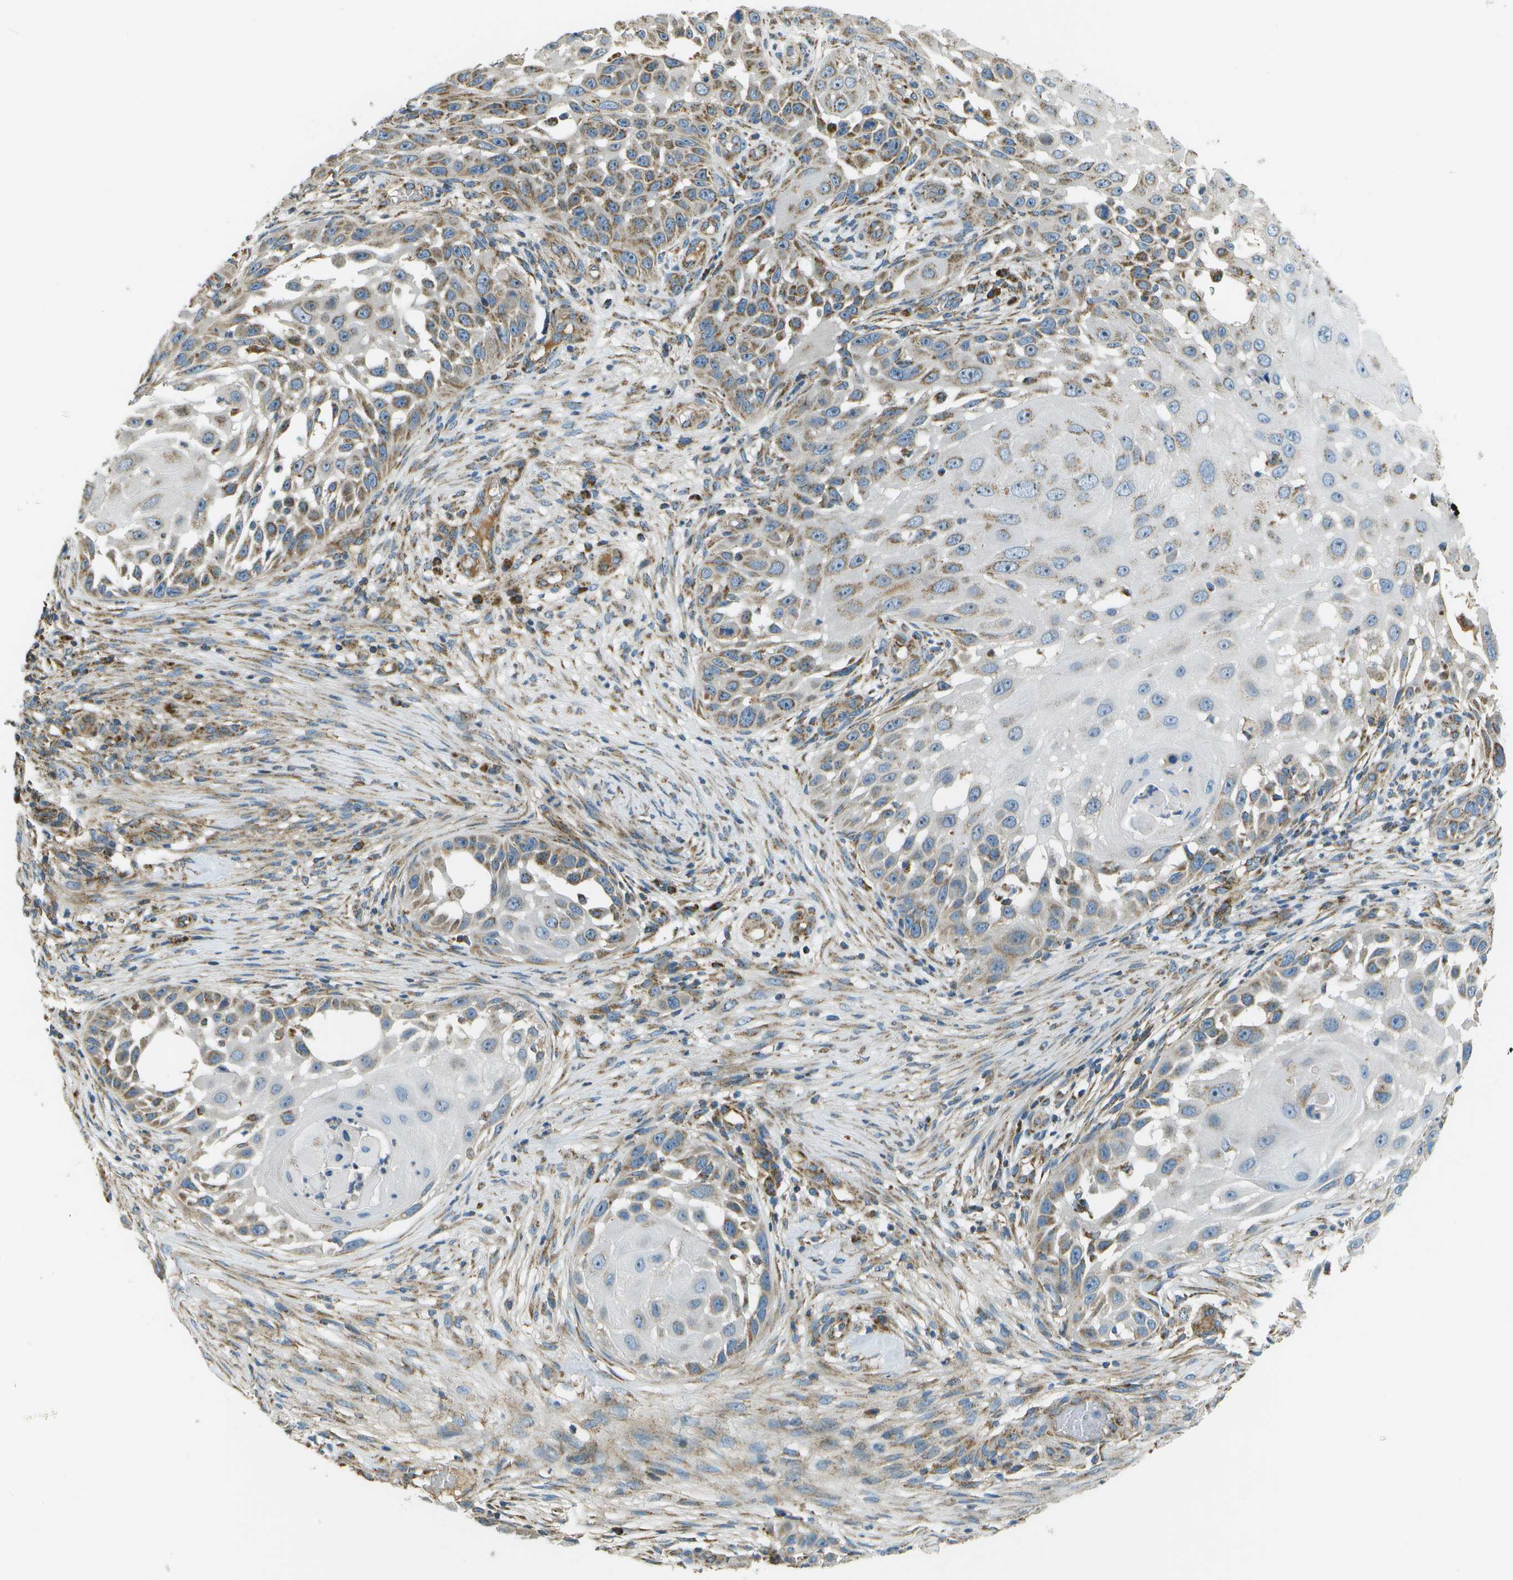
{"staining": {"intensity": "moderate", "quantity": ">75%", "location": "cytoplasmic/membranous"}, "tissue": "skin cancer", "cell_type": "Tumor cells", "image_type": "cancer", "snomed": [{"axis": "morphology", "description": "Squamous cell carcinoma, NOS"}, {"axis": "topography", "description": "Skin"}], "caption": "The immunohistochemical stain shows moderate cytoplasmic/membranous positivity in tumor cells of skin squamous cell carcinoma tissue.", "gene": "NRK", "patient": {"sex": "female", "age": 44}}